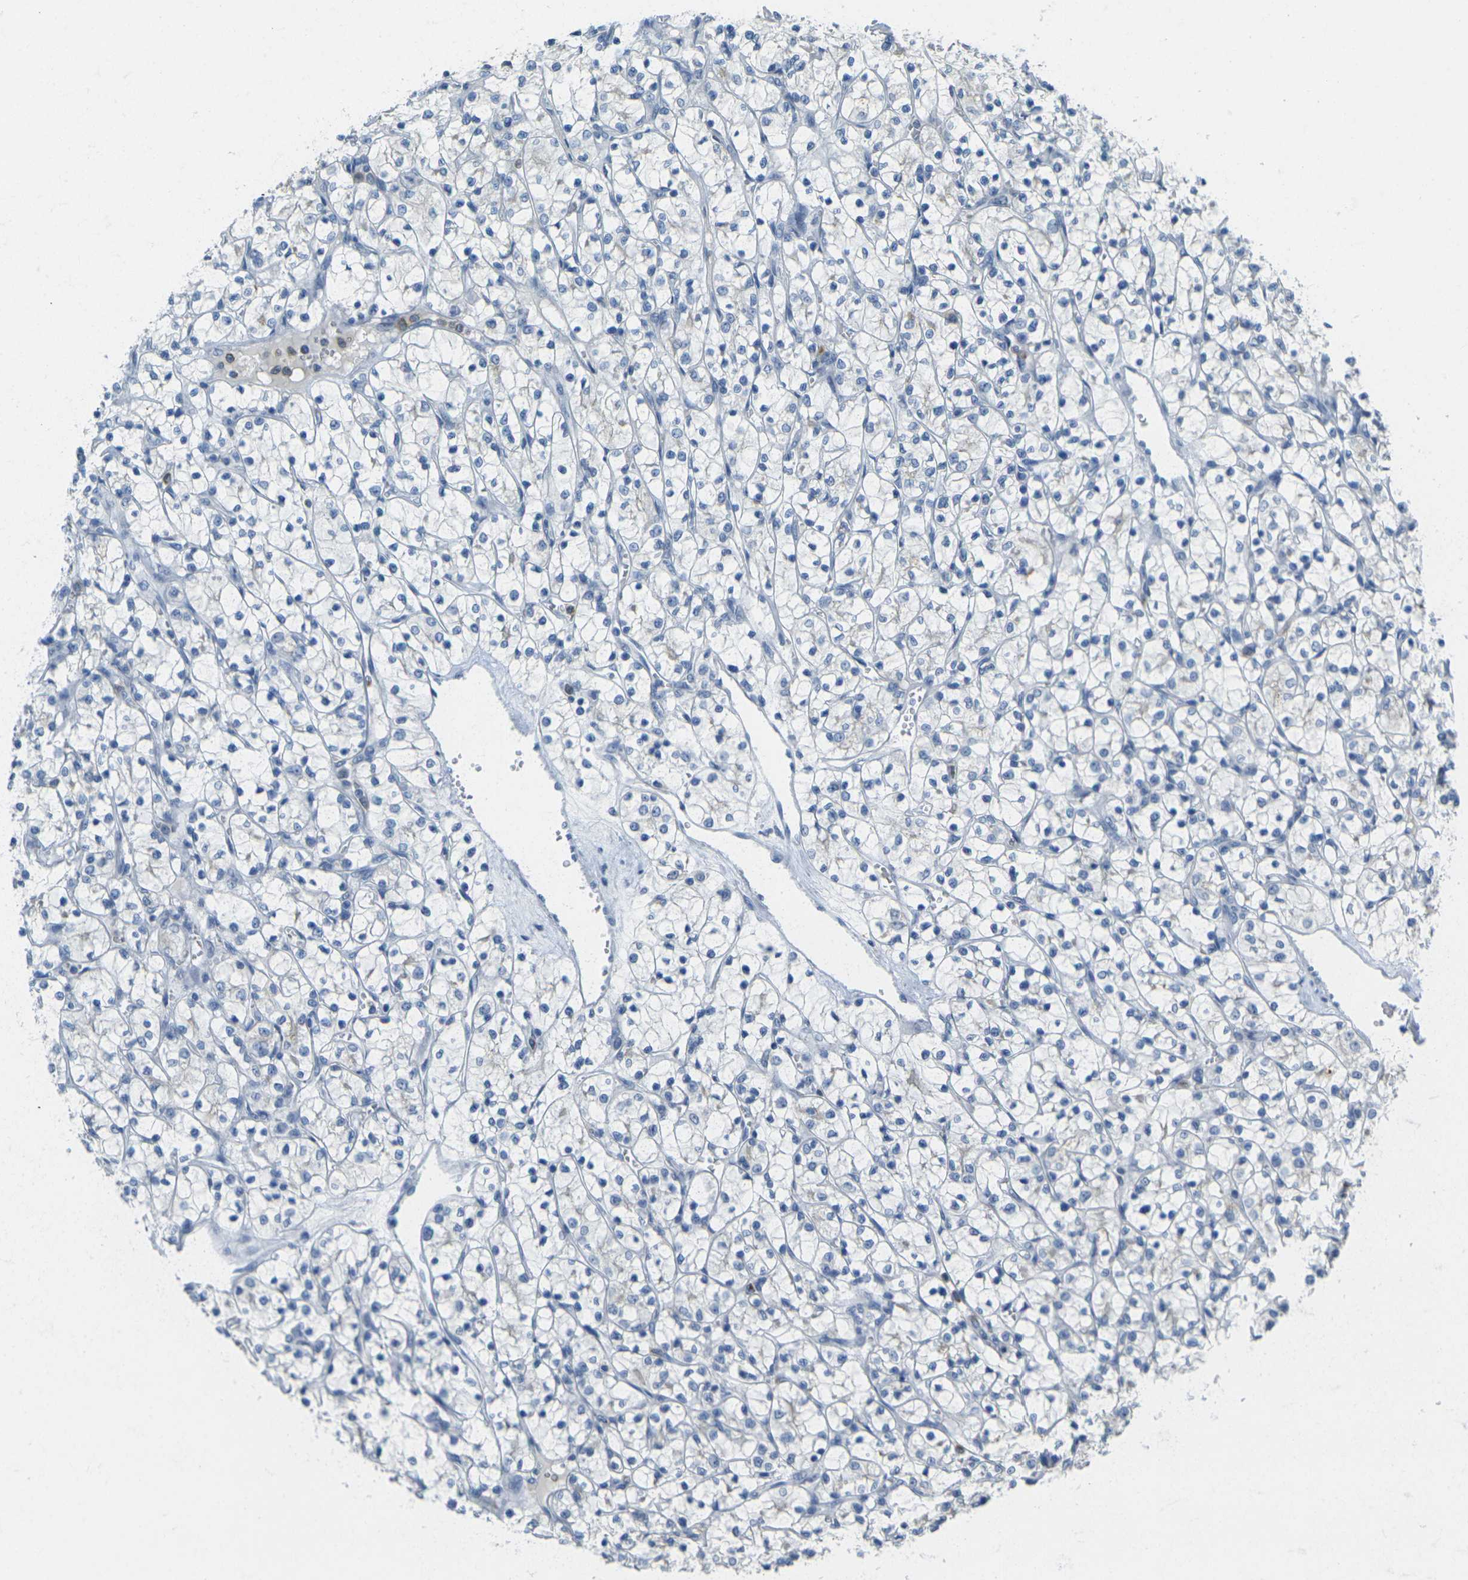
{"staining": {"intensity": "negative", "quantity": "none", "location": "none"}, "tissue": "renal cancer", "cell_type": "Tumor cells", "image_type": "cancer", "snomed": [{"axis": "morphology", "description": "Adenocarcinoma, NOS"}, {"axis": "topography", "description": "Kidney"}], "caption": "High power microscopy photomicrograph of an IHC histopathology image of adenocarcinoma (renal), revealing no significant positivity in tumor cells.", "gene": "SPTBN2", "patient": {"sex": "female", "age": 69}}